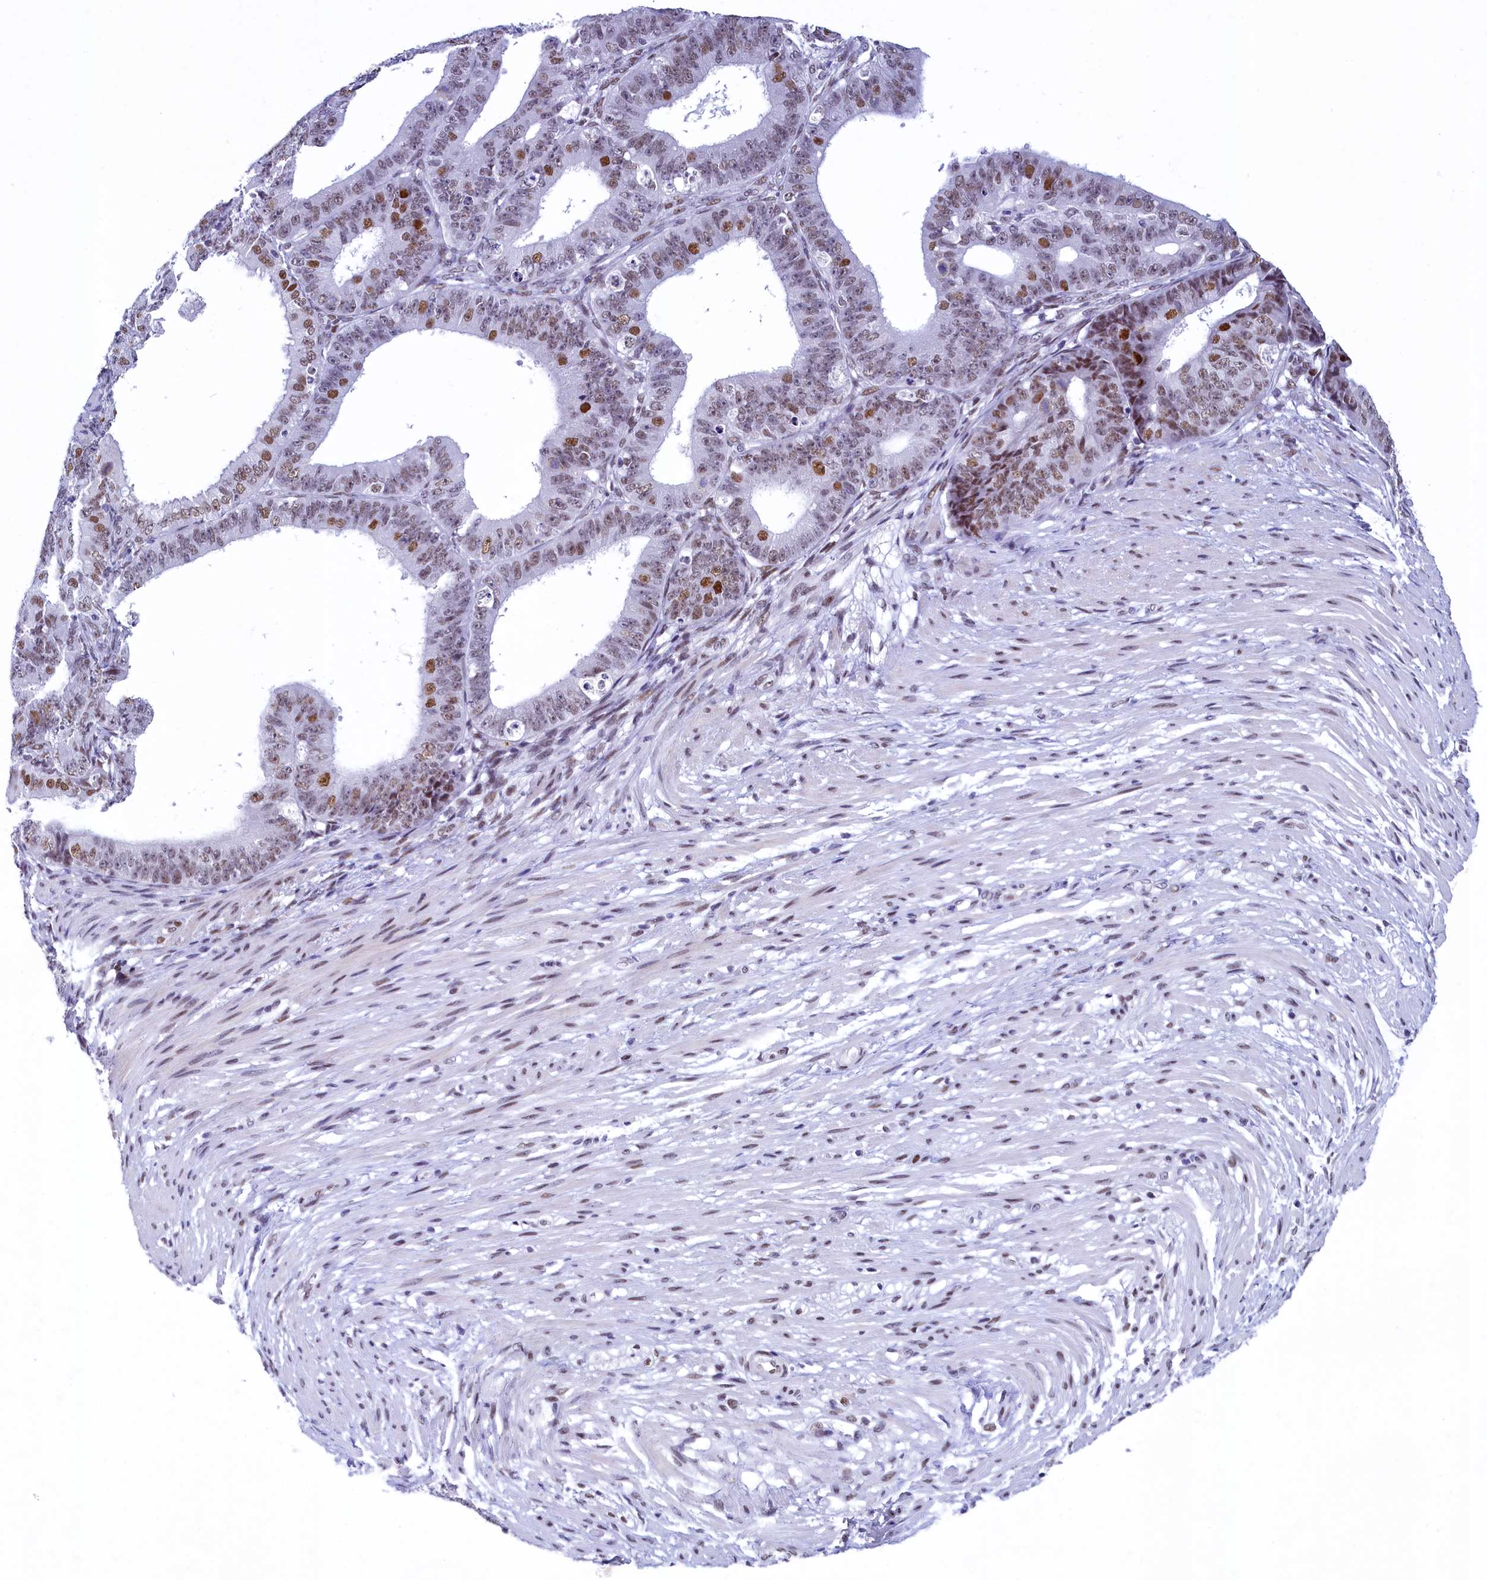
{"staining": {"intensity": "moderate", "quantity": "25%-75%", "location": "nuclear"}, "tissue": "ovarian cancer", "cell_type": "Tumor cells", "image_type": "cancer", "snomed": [{"axis": "morphology", "description": "Carcinoma, endometroid"}, {"axis": "topography", "description": "Appendix"}, {"axis": "topography", "description": "Ovary"}], "caption": "High-magnification brightfield microscopy of ovarian cancer (endometroid carcinoma) stained with DAB (brown) and counterstained with hematoxylin (blue). tumor cells exhibit moderate nuclear staining is identified in approximately25%-75% of cells. Using DAB (brown) and hematoxylin (blue) stains, captured at high magnification using brightfield microscopy.", "gene": "SUGP2", "patient": {"sex": "female", "age": 42}}